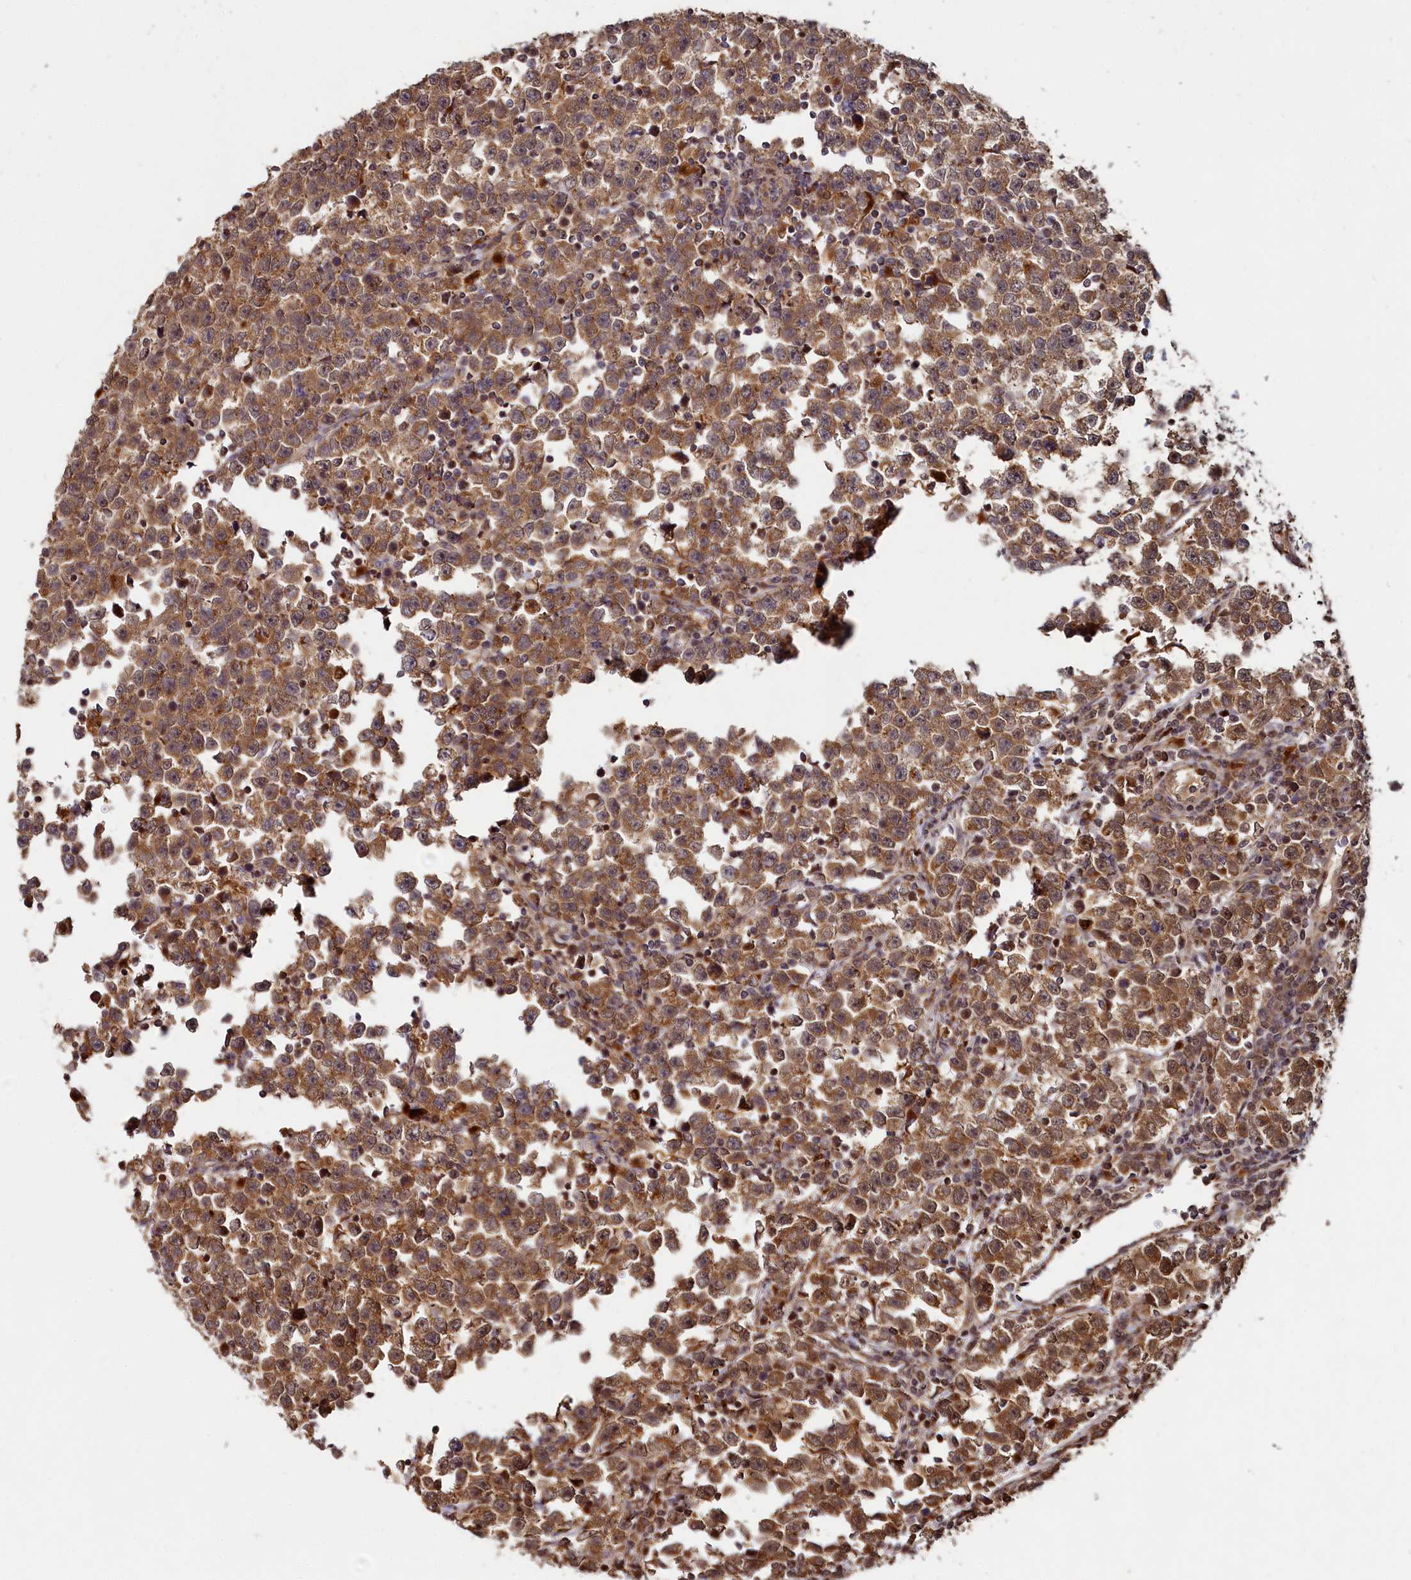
{"staining": {"intensity": "strong", "quantity": ">75%", "location": "cytoplasmic/membranous,nuclear"}, "tissue": "testis cancer", "cell_type": "Tumor cells", "image_type": "cancer", "snomed": [{"axis": "morphology", "description": "Normal tissue, NOS"}, {"axis": "morphology", "description": "Seminoma, NOS"}, {"axis": "topography", "description": "Testis"}], "caption": "Immunohistochemistry photomicrograph of neoplastic tissue: testis cancer stained using immunohistochemistry (IHC) exhibits high levels of strong protein expression localized specifically in the cytoplasmic/membranous and nuclear of tumor cells, appearing as a cytoplasmic/membranous and nuclear brown color.", "gene": "TRIM23", "patient": {"sex": "male", "age": 43}}